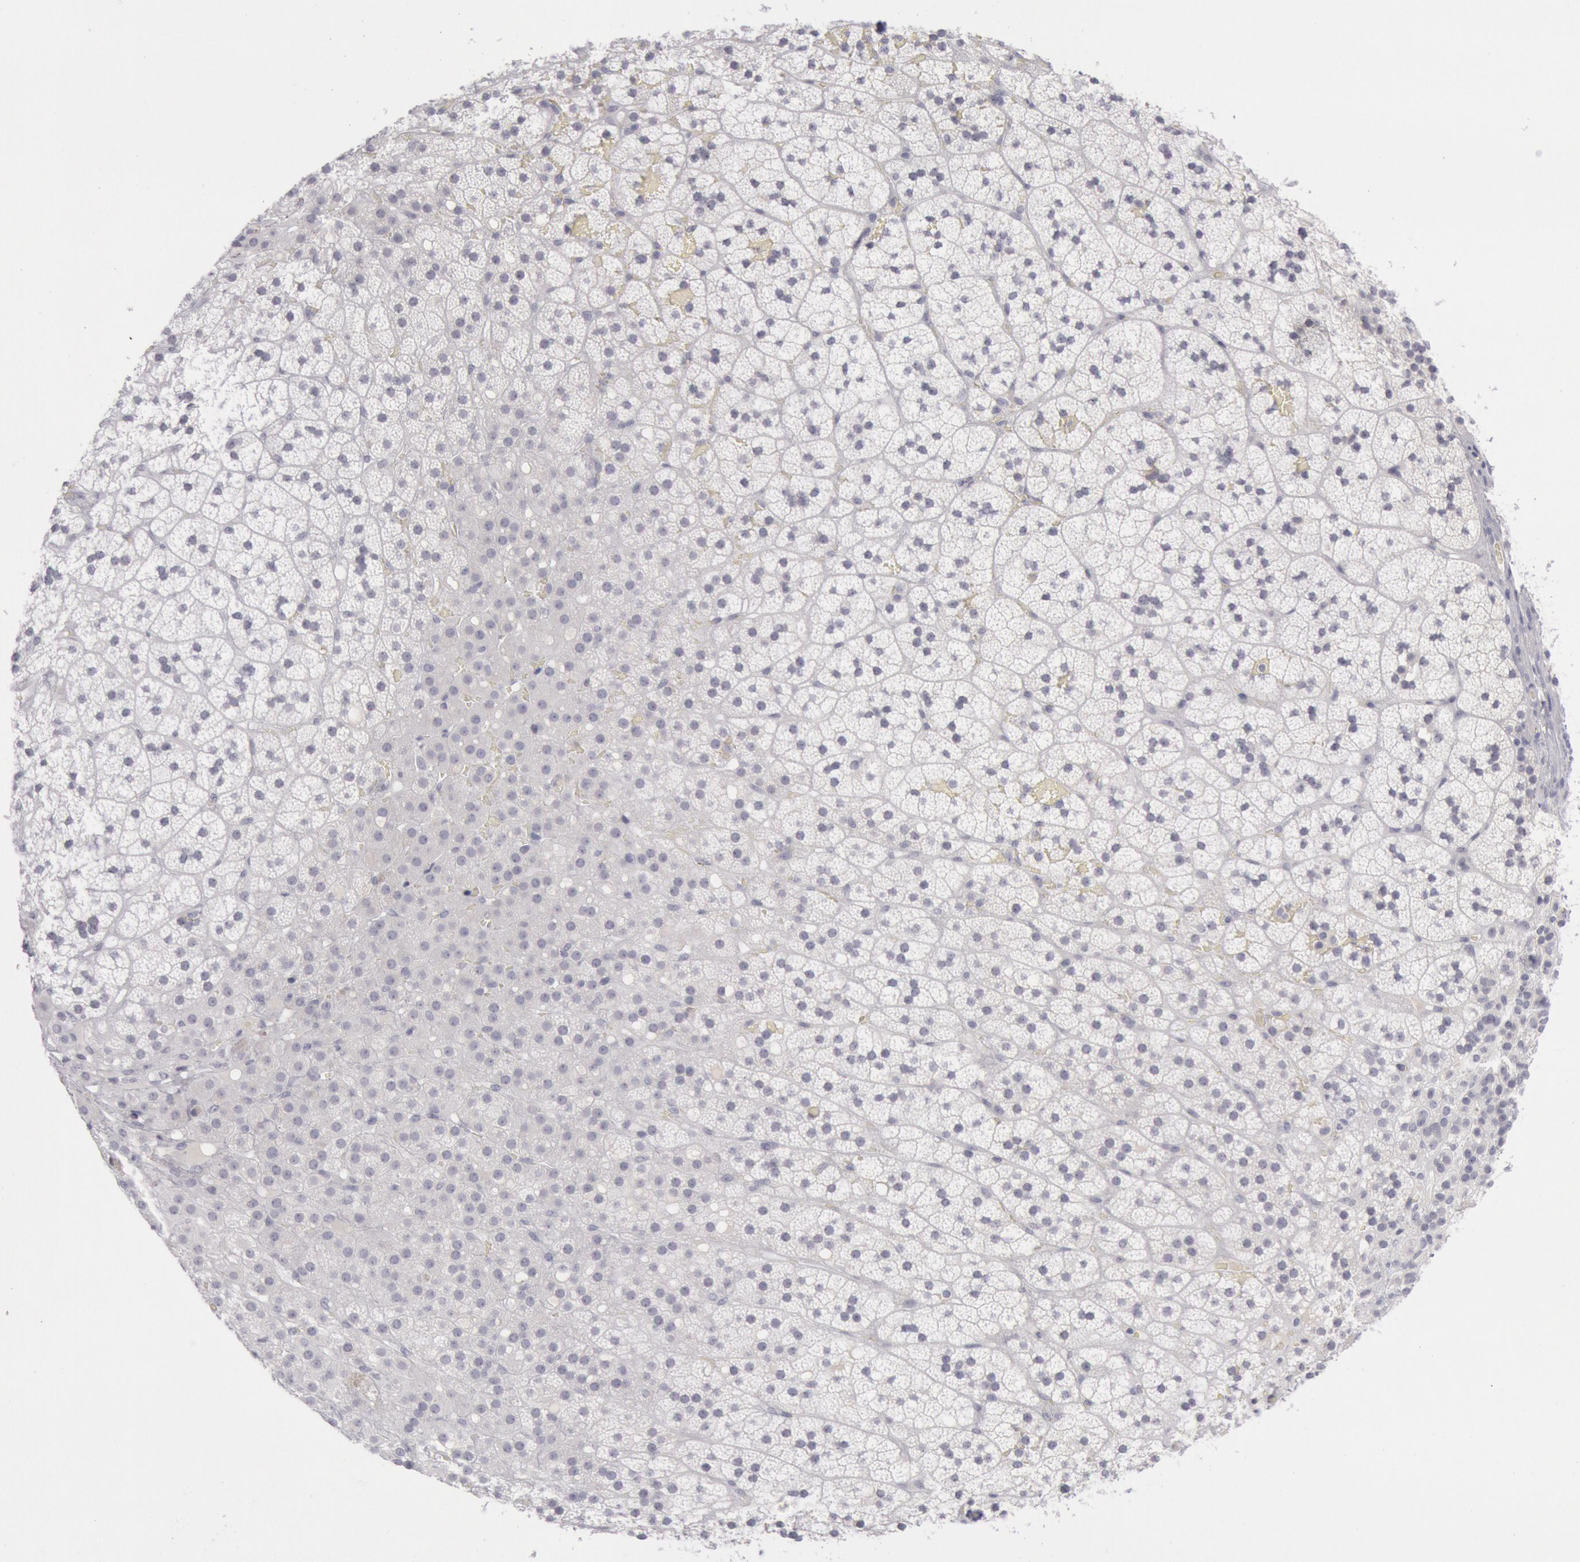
{"staining": {"intensity": "negative", "quantity": "none", "location": "none"}, "tissue": "adrenal gland", "cell_type": "Glandular cells", "image_type": "normal", "snomed": [{"axis": "morphology", "description": "Normal tissue, NOS"}, {"axis": "topography", "description": "Adrenal gland"}], "caption": "This is an IHC histopathology image of normal adrenal gland. There is no staining in glandular cells.", "gene": "KRT16", "patient": {"sex": "male", "age": 35}}